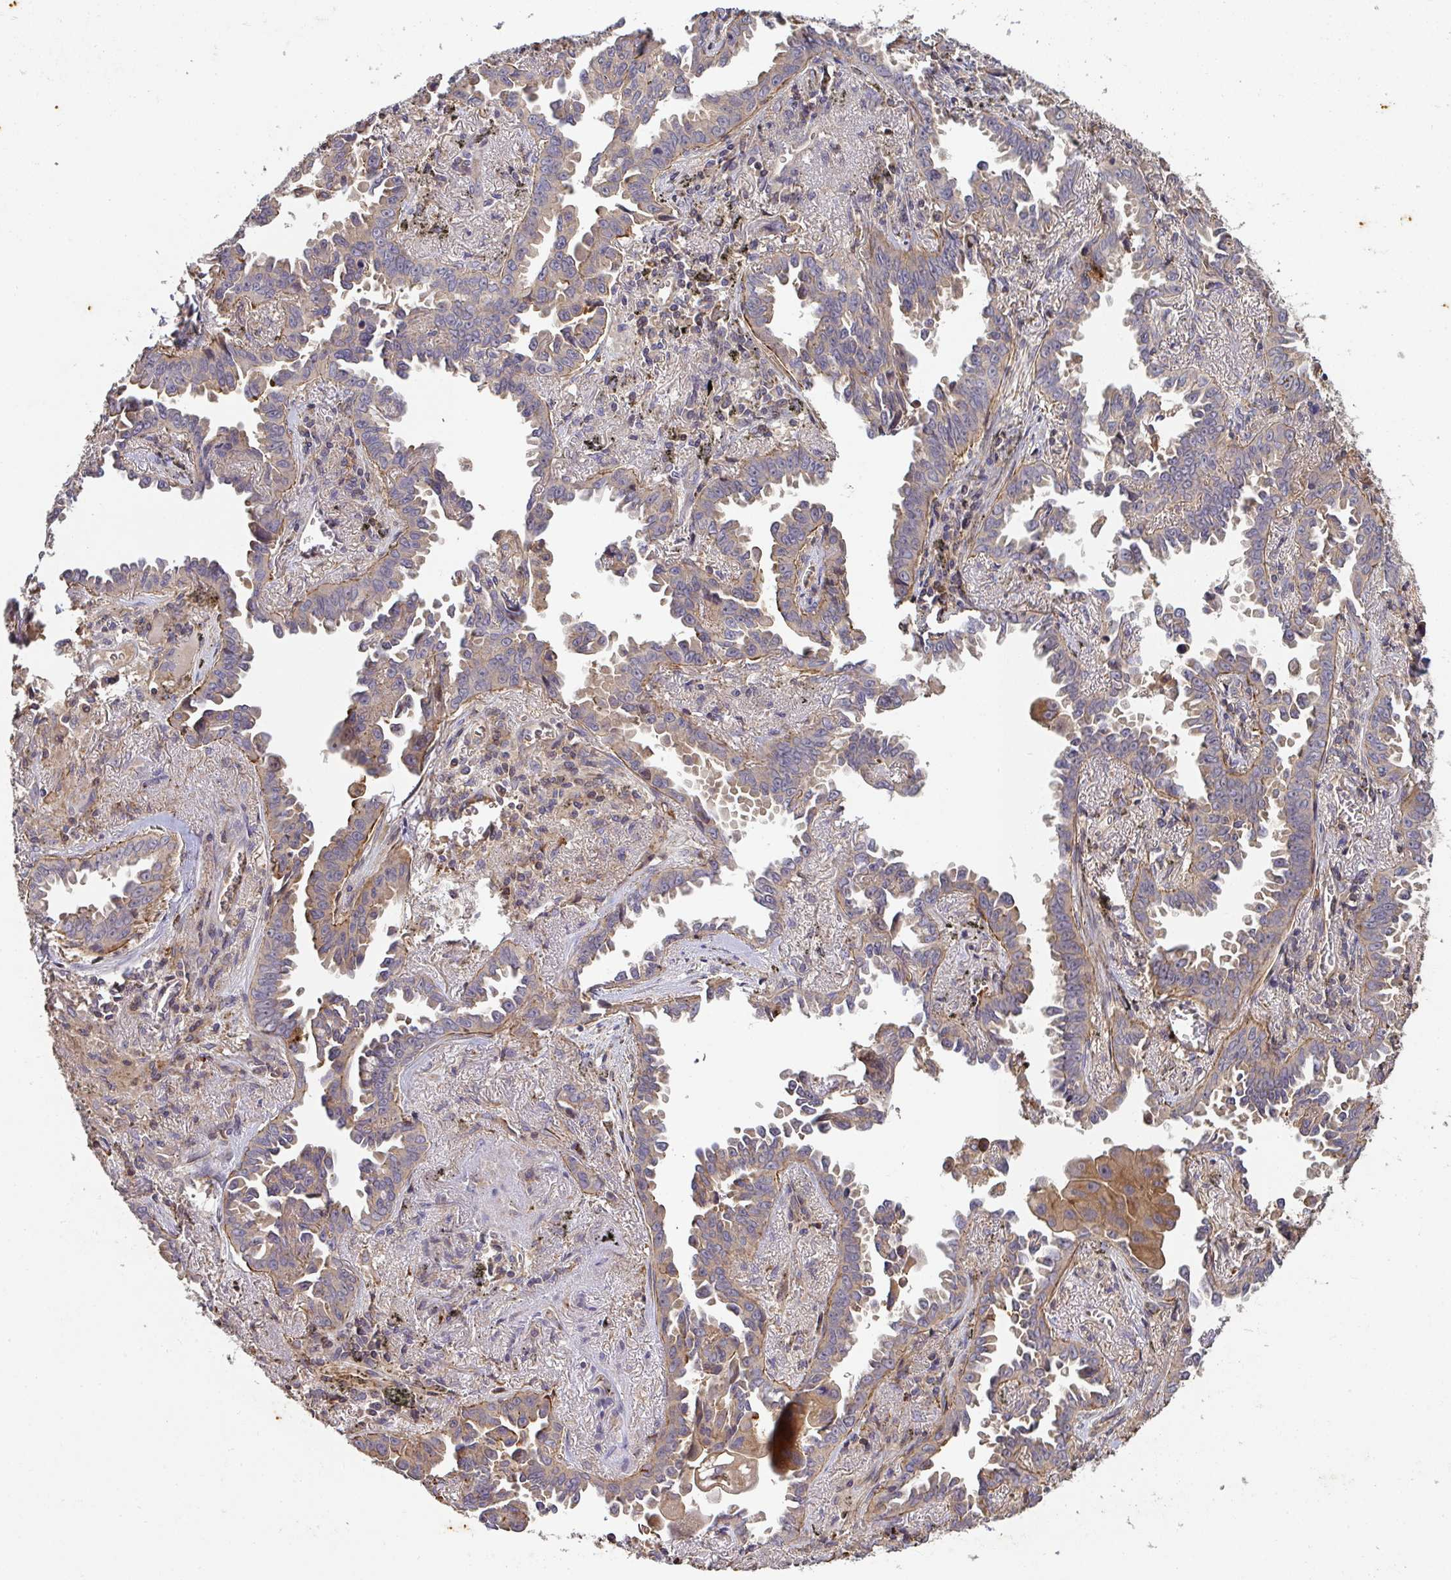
{"staining": {"intensity": "weak", "quantity": "25%-75%", "location": "cytoplasmic/membranous"}, "tissue": "lung cancer", "cell_type": "Tumor cells", "image_type": "cancer", "snomed": [{"axis": "morphology", "description": "Adenocarcinoma, NOS"}, {"axis": "topography", "description": "Lung"}], "caption": "Lung adenocarcinoma stained with DAB (3,3'-diaminobenzidine) IHC shows low levels of weak cytoplasmic/membranous staining in approximately 25%-75% of tumor cells. (IHC, brightfield microscopy, high magnification).", "gene": "TNMD", "patient": {"sex": "male", "age": 68}}